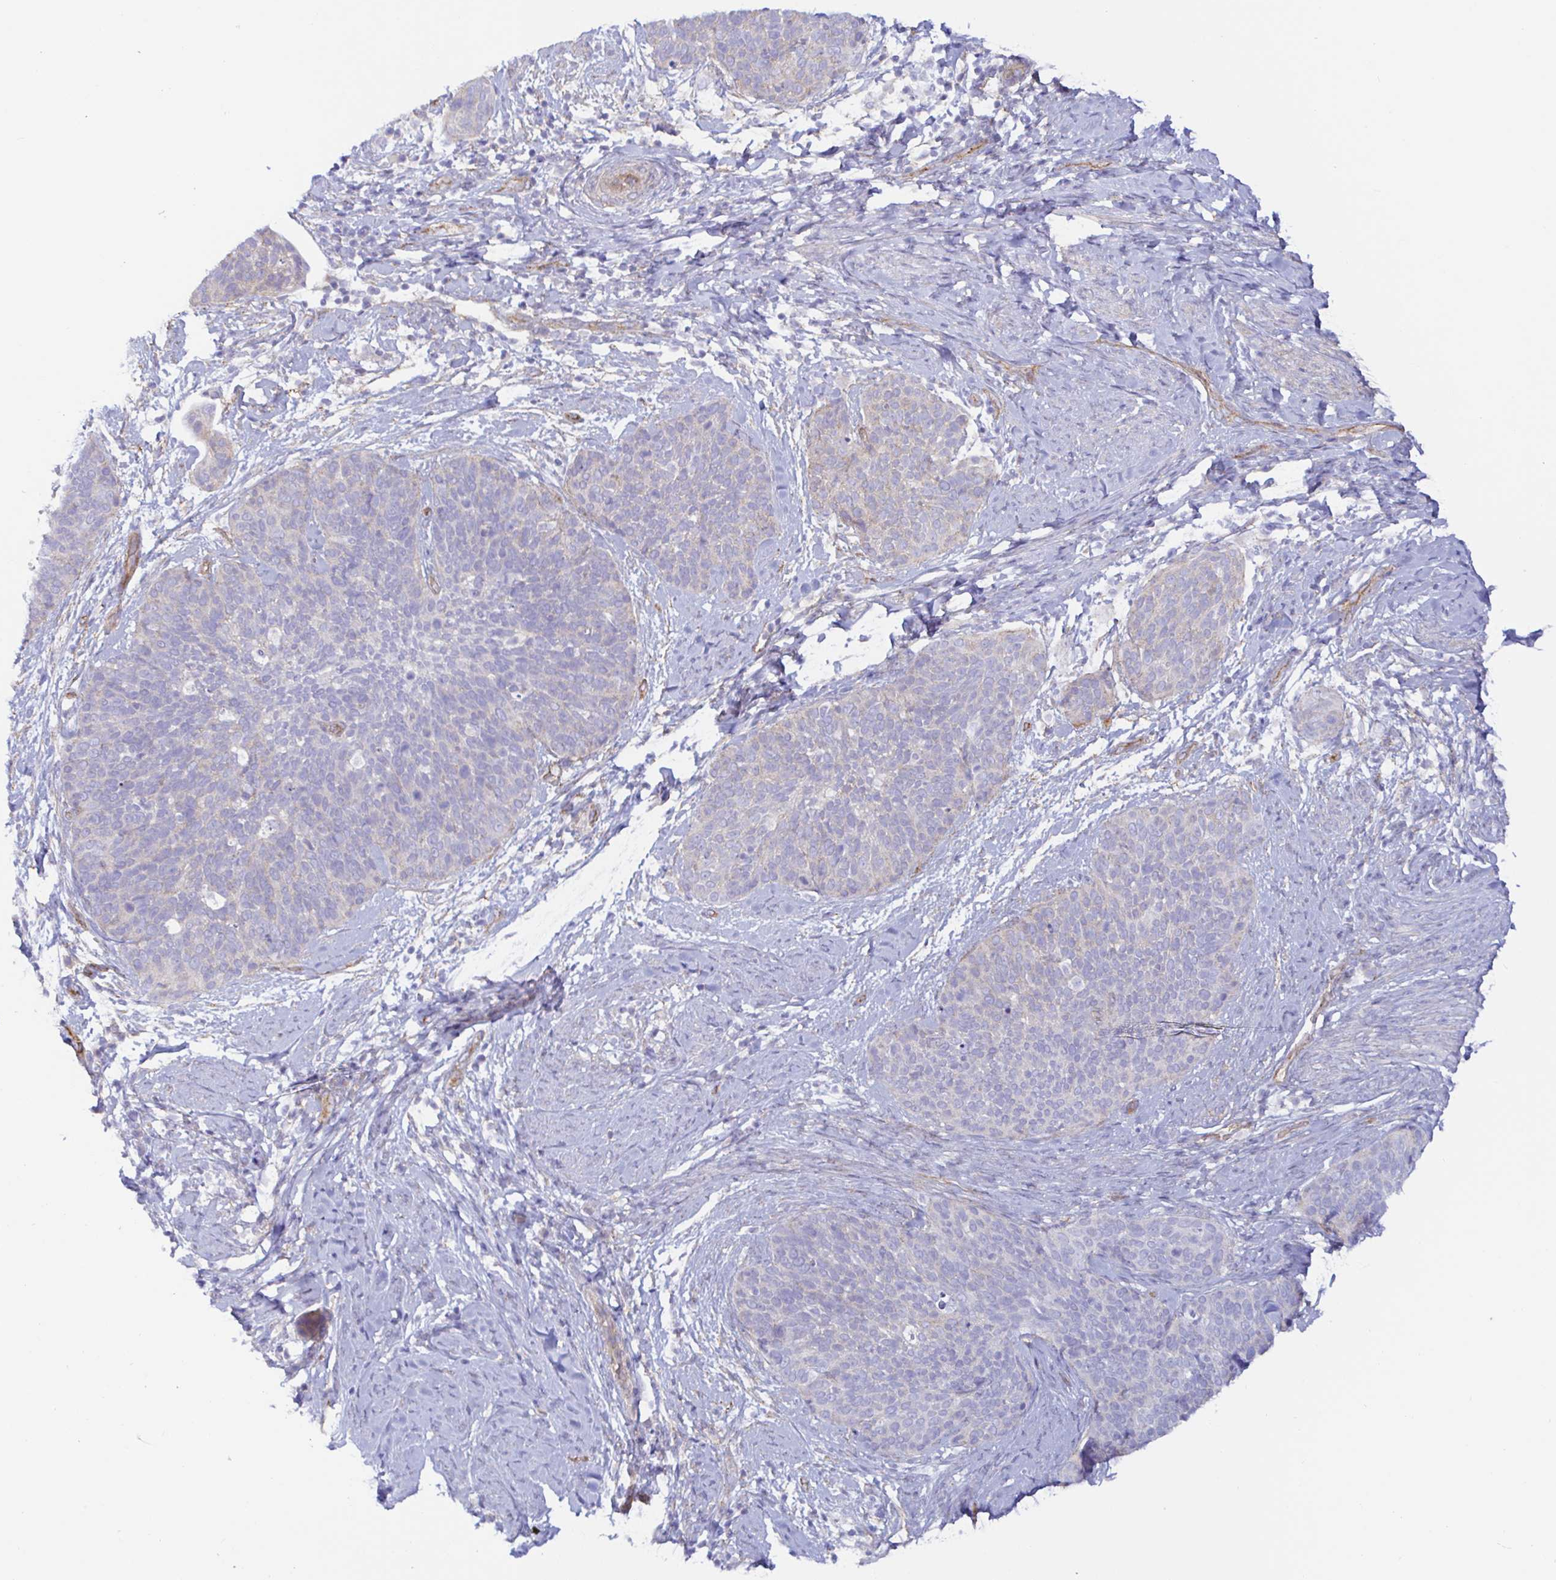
{"staining": {"intensity": "negative", "quantity": "none", "location": "none"}, "tissue": "cervical cancer", "cell_type": "Tumor cells", "image_type": "cancer", "snomed": [{"axis": "morphology", "description": "Squamous cell carcinoma, NOS"}, {"axis": "topography", "description": "Cervix"}], "caption": "An IHC histopathology image of squamous cell carcinoma (cervical) is shown. There is no staining in tumor cells of squamous cell carcinoma (cervical).", "gene": "ARL4D", "patient": {"sex": "female", "age": 69}}